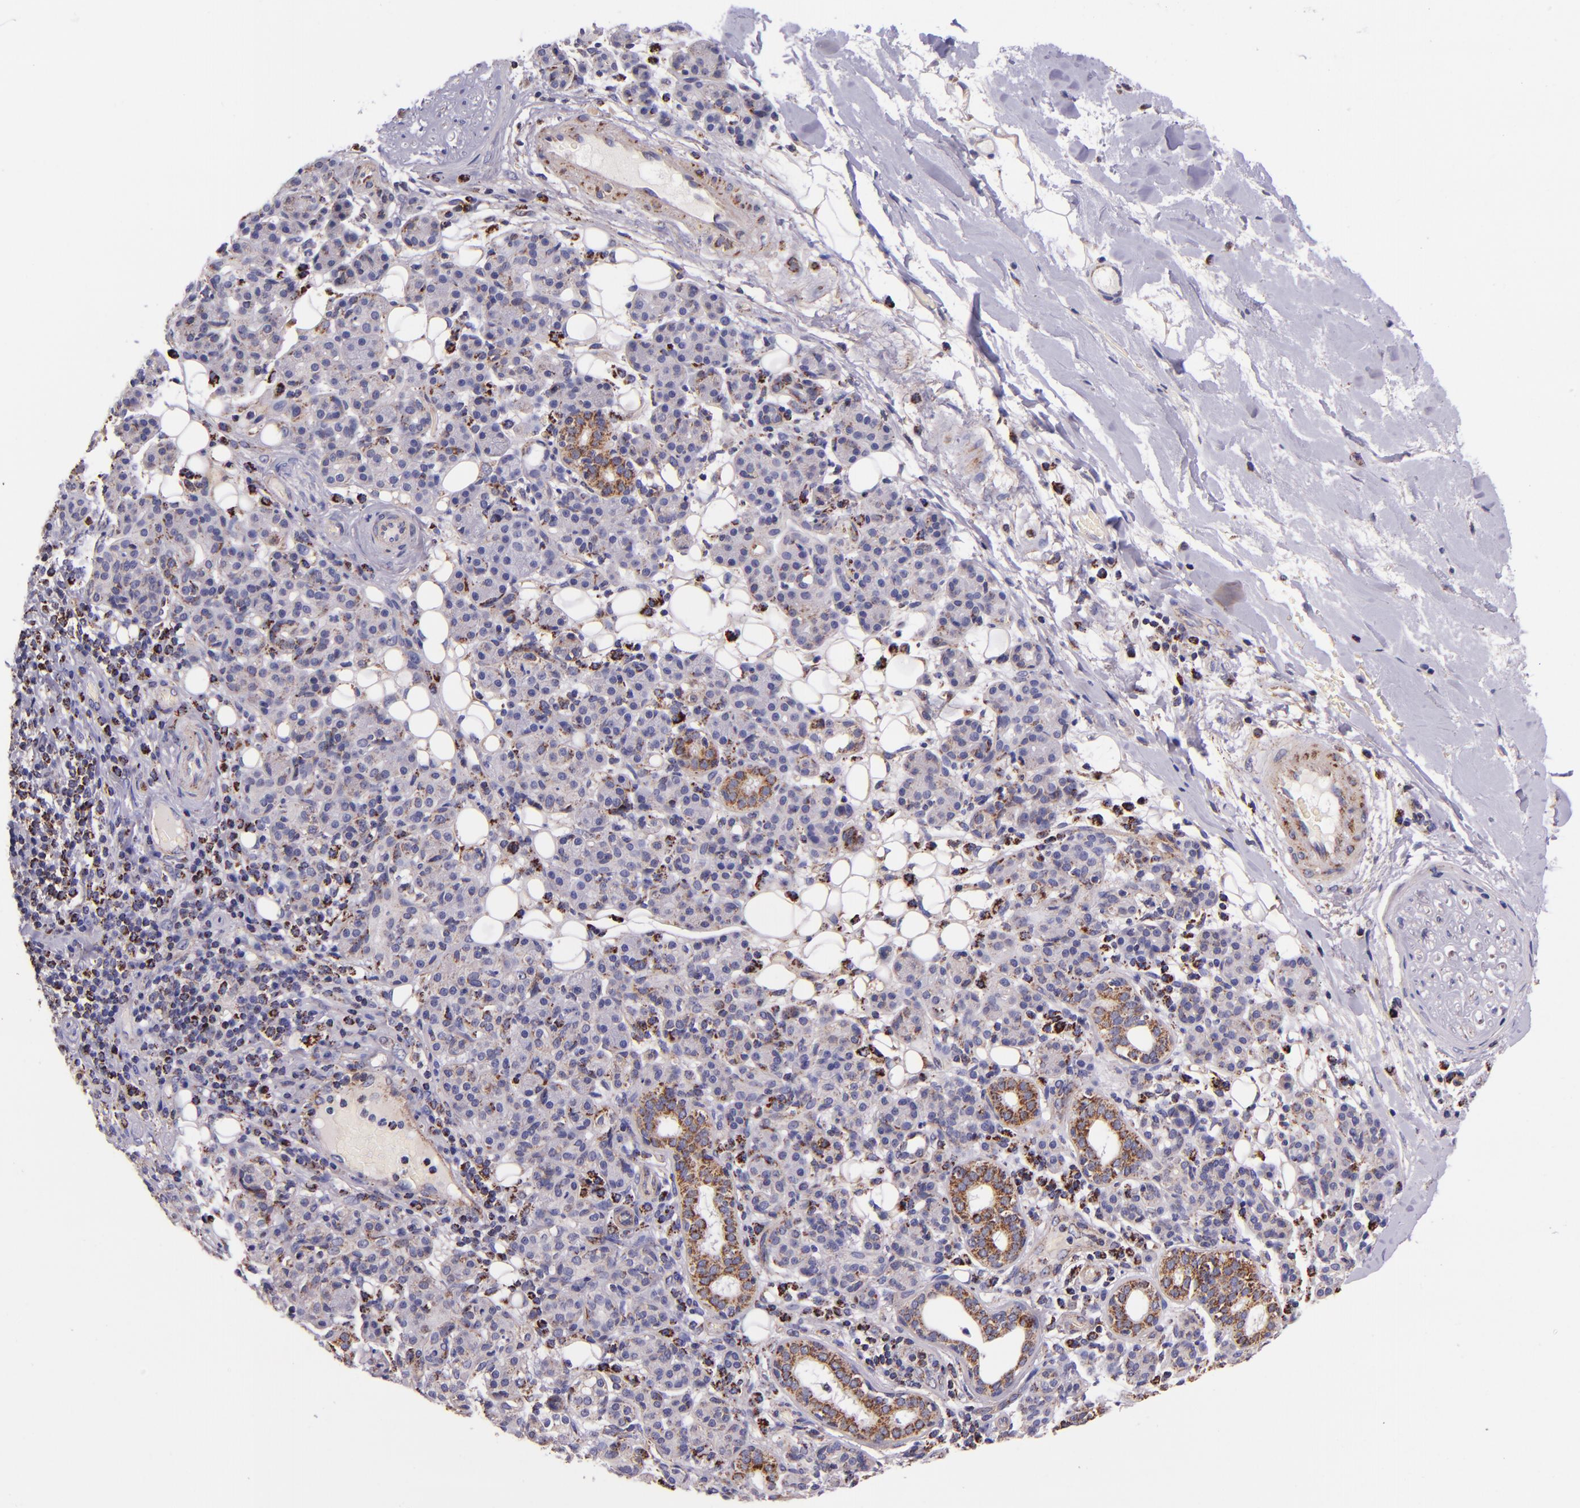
{"staining": {"intensity": "weak", "quantity": "25%-75%", "location": "cytoplasmic/membranous"}, "tissue": "skin cancer", "cell_type": "Tumor cells", "image_type": "cancer", "snomed": [{"axis": "morphology", "description": "Squamous cell carcinoma, NOS"}, {"axis": "topography", "description": "Skin"}], "caption": "Brown immunohistochemical staining in human skin cancer (squamous cell carcinoma) demonstrates weak cytoplasmic/membranous positivity in about 25%-75% of tumor cells. Using DAB (brown) and hematoxylin (blue) stains, captured at high magnification using brightfield microscopy.", "gene": "IDH3G", "patient": {"sex": "male", "age": 84}}